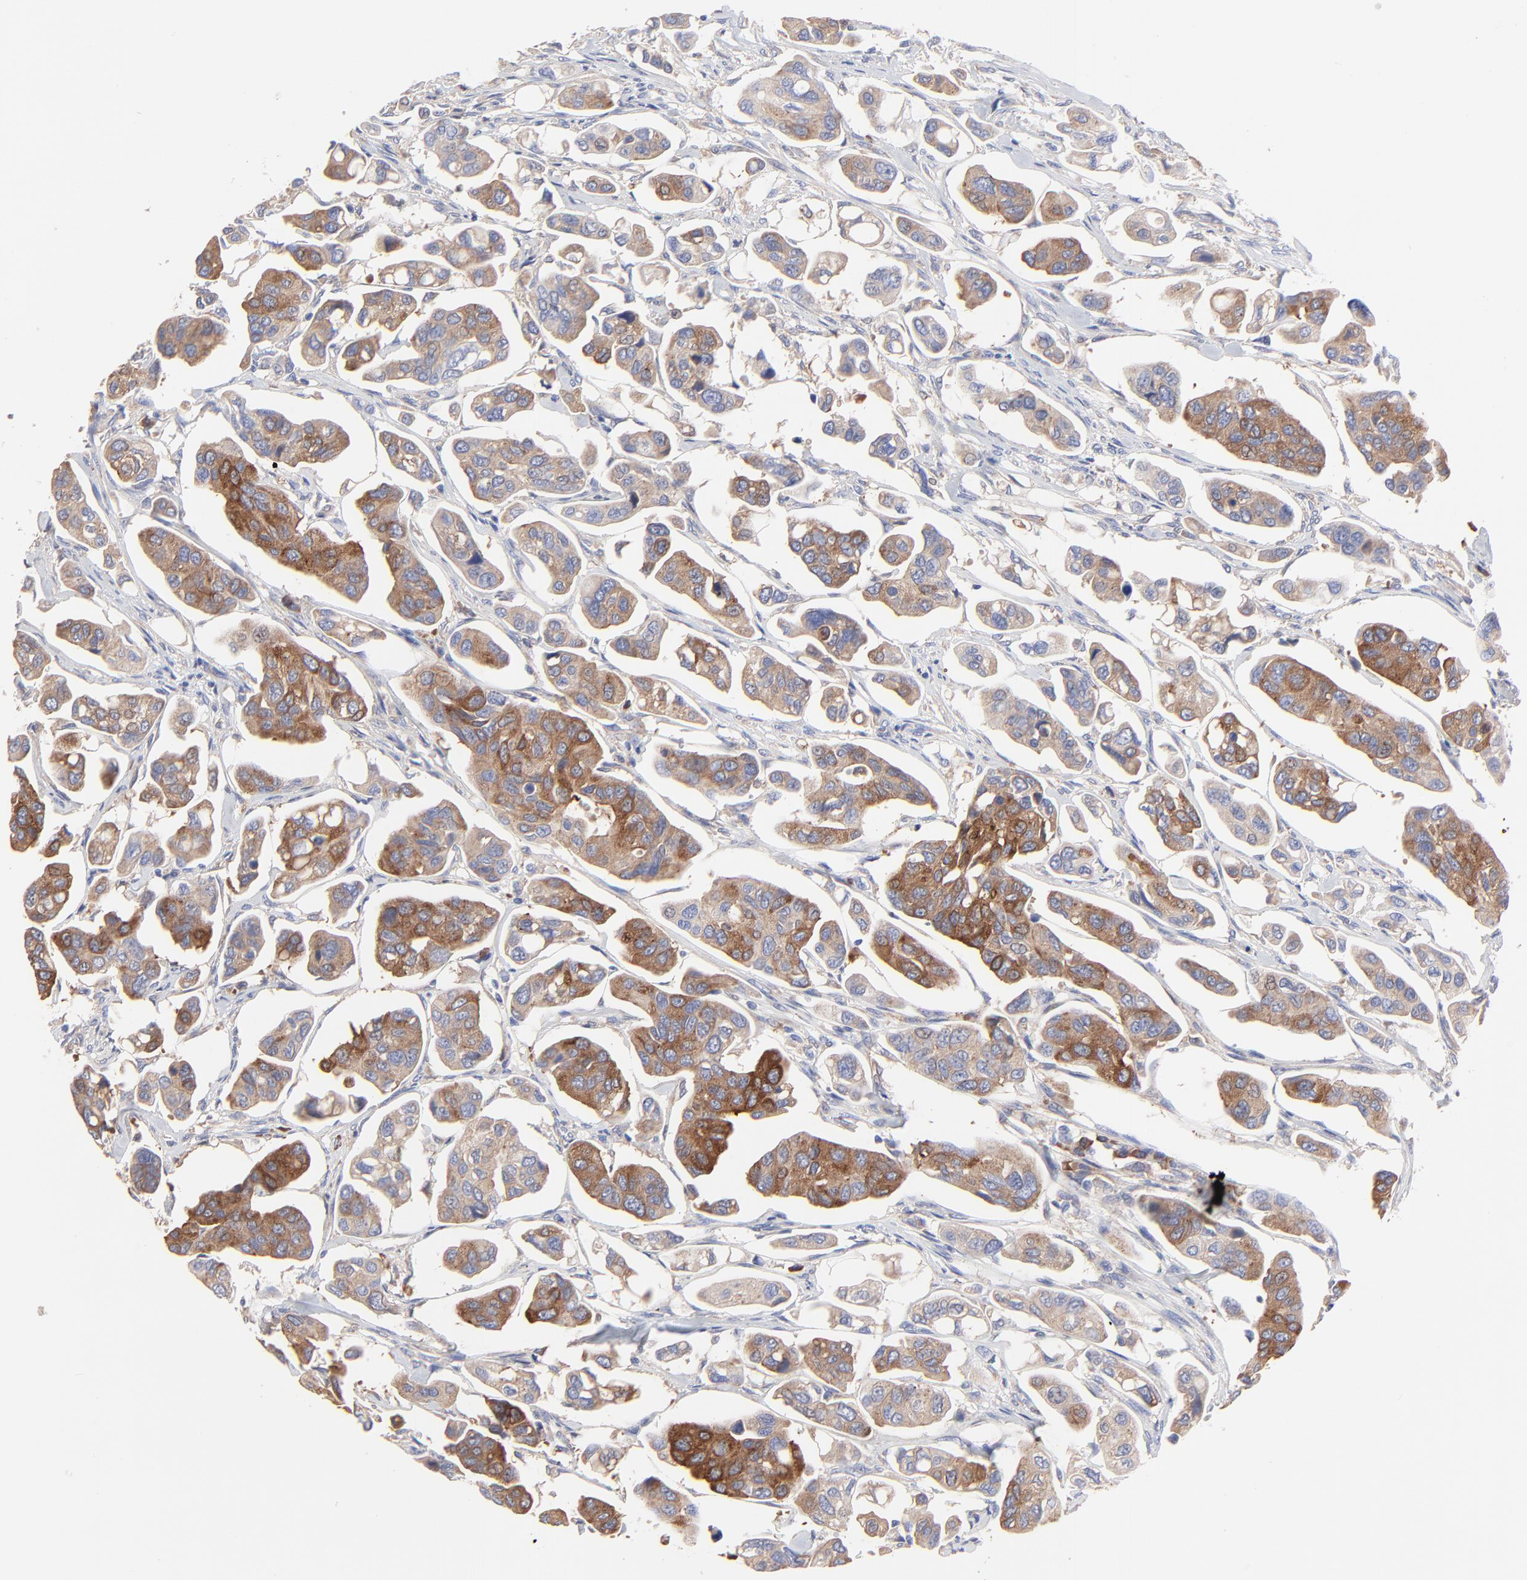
{"staining": {"intensity": "moderate", "quantity": ">75%", "location": "cytoplasmic/membranous"}, "tissue": "urothelial cancer", "cell_type": "Tumor cells", "image_type": "cancer", "snomed": [{"axis": "morphology", "description": "Adenocarcinoma, NOS"}, {"axis": "topography", "description": "Urinary bladder"}], "caption": "Immunohistochemical staining of human adenocarcinoma shows moderate cytoplasmic/membranous protein positivity in about >75% of tumor cells. The protein of interest is shown in brown color, while the nuclei are stained blue.", "gene": "PPFIBP2", "patient": {"sex": "male", "age": 61}}